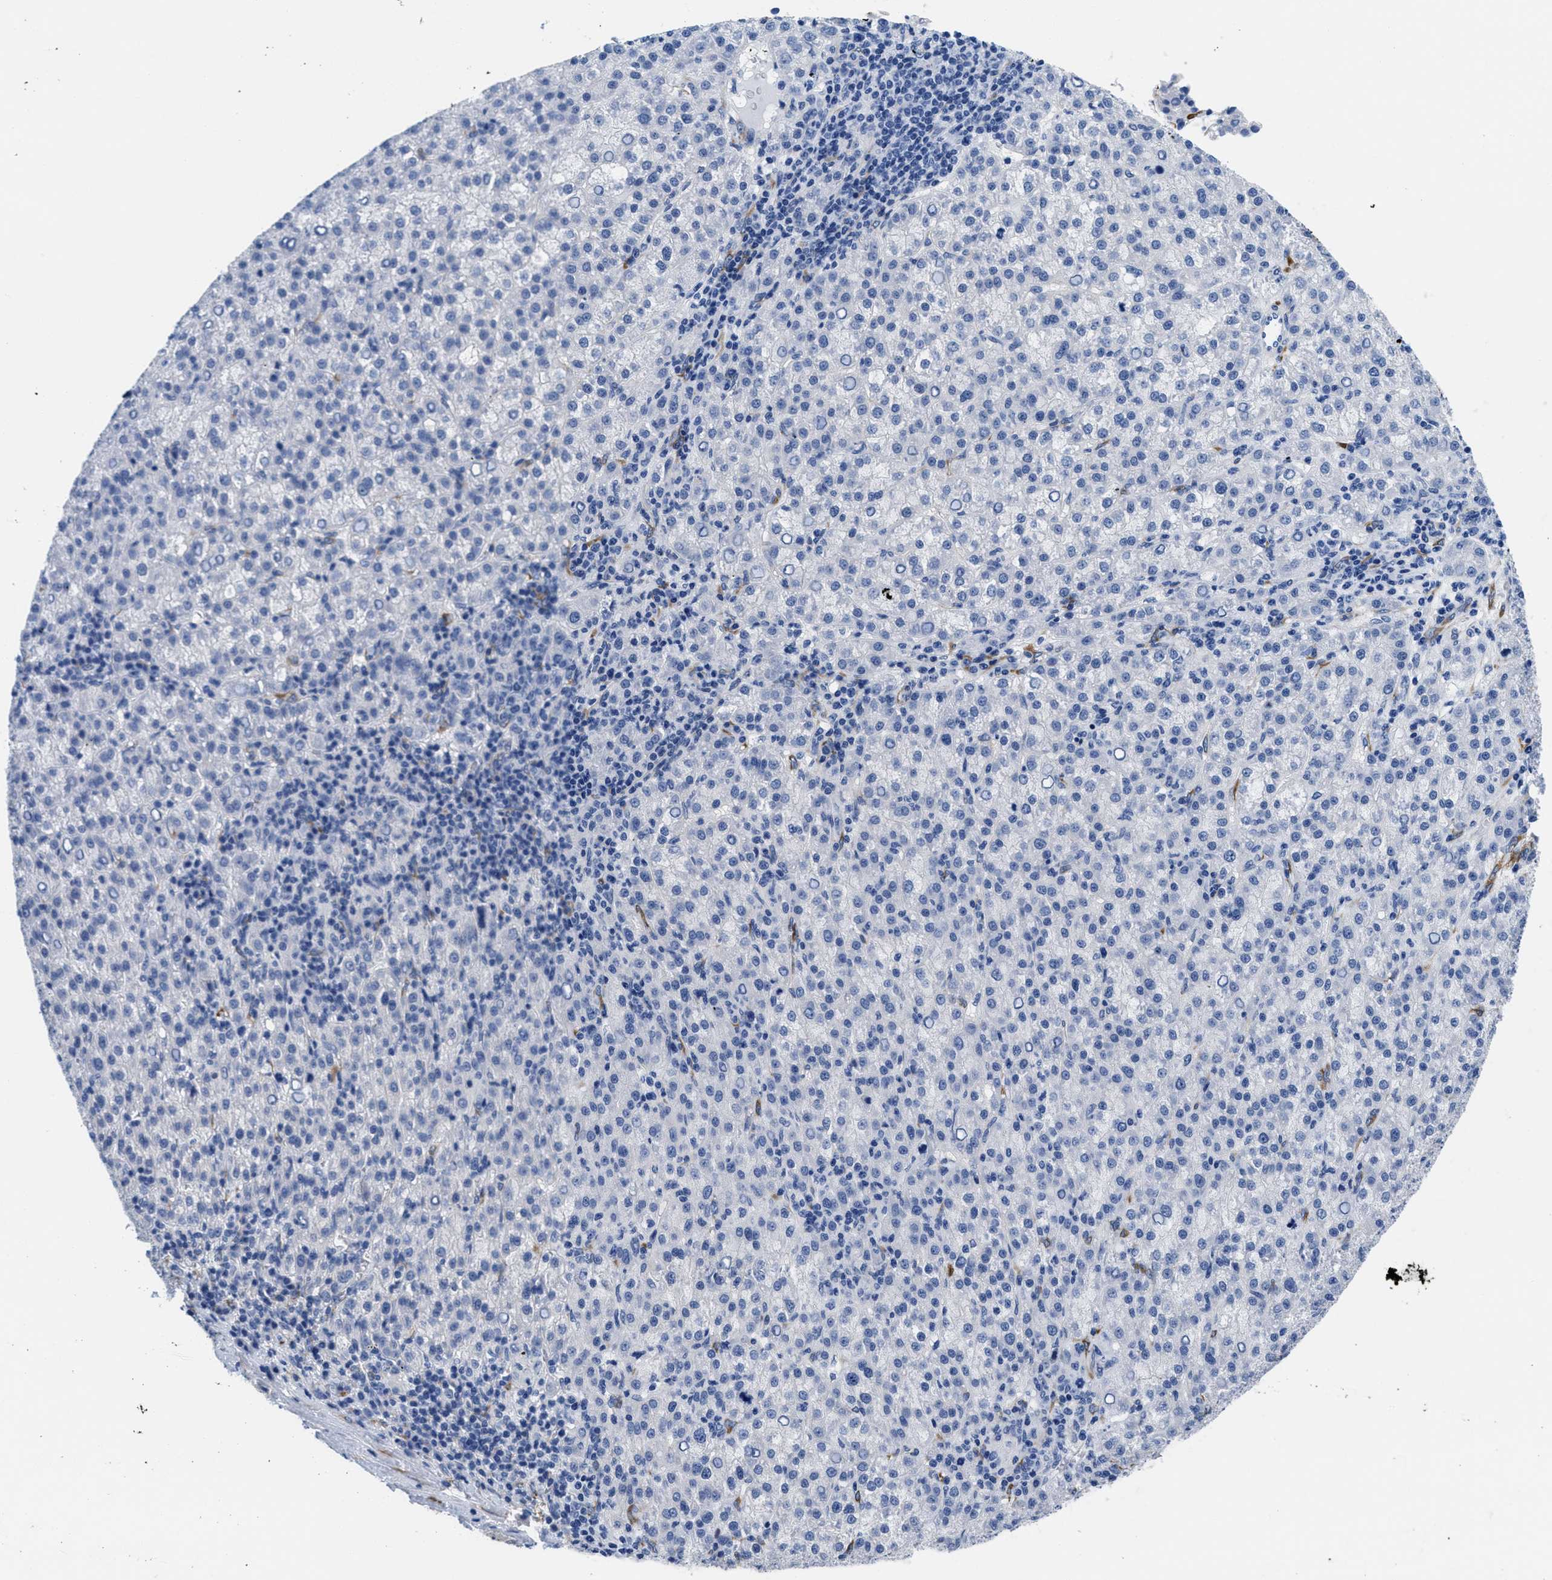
{"staining": {"intensity": "negative", "quantity": "none", "location": "none"}, "tissue": "liver cancer", "cell_type": "Tumor cells", "image_type": "cancer", "snomed": [{"axis": "morphology", "description": "Carcinoma, Hepatocellular, NOS"}, {"axis": "topography", "description": "Liver"}], "caption": "A micrograph of human liver cancer (hepatocellular carcinoma) is negative for staining in tumor cells. The staining is performed using DAB (3,3'-diaminobenzidine) brown chromogen with nuclei counter-stained in using hematoxylin.", "gene": "SQLE", "patient": {"sex": "female", "age": 58}}